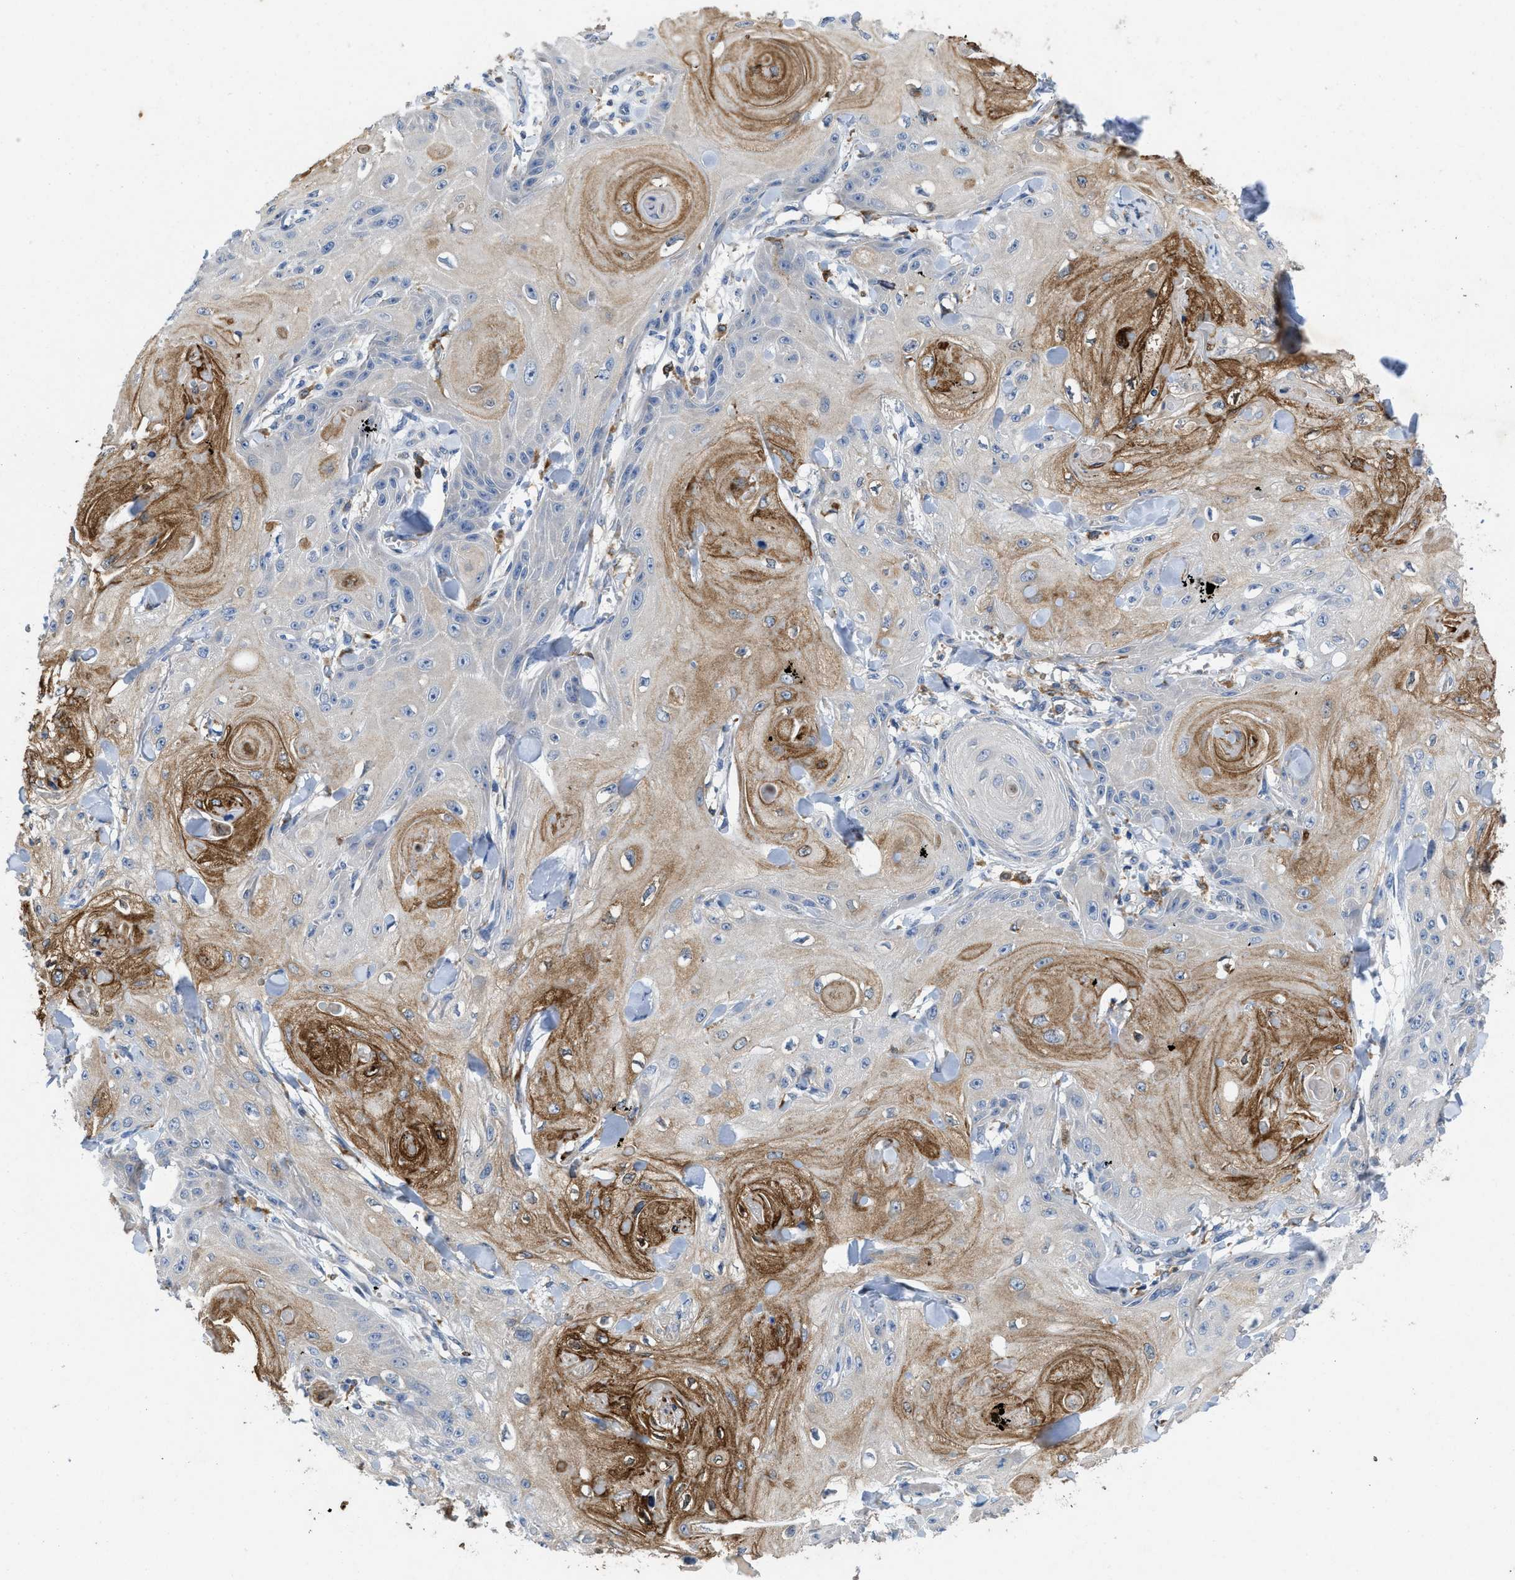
{"staining": {"intensity": "moderate", "quantity": "25%-75%", "location": "cytoplasmic/membranous"}, "tissue": "skin cancer", "cell_type": "Tumor cells", "image_type": "cancer", "snomed": [{"axis": "morphology", "description": "Squamous cell carcinoma, NOS"}, {"axis": "topography", "description": "Skin"}], "caption": "Immunohistochemistry (IHC) staining of squamous cell carcinoma (skin), which exhibits medium levels of moderate cytoplasmic/membranous expression in approximately 25%-75% of tumor cells indicating moderate cytoplasmic/membranous protein expression. The staining was performed using DAB (brown) for protein detection and nuclei were counterstained in hematoxylin (blue).", "gene": "ENPP4", "patient": {"sex": "male", "age": 74}}